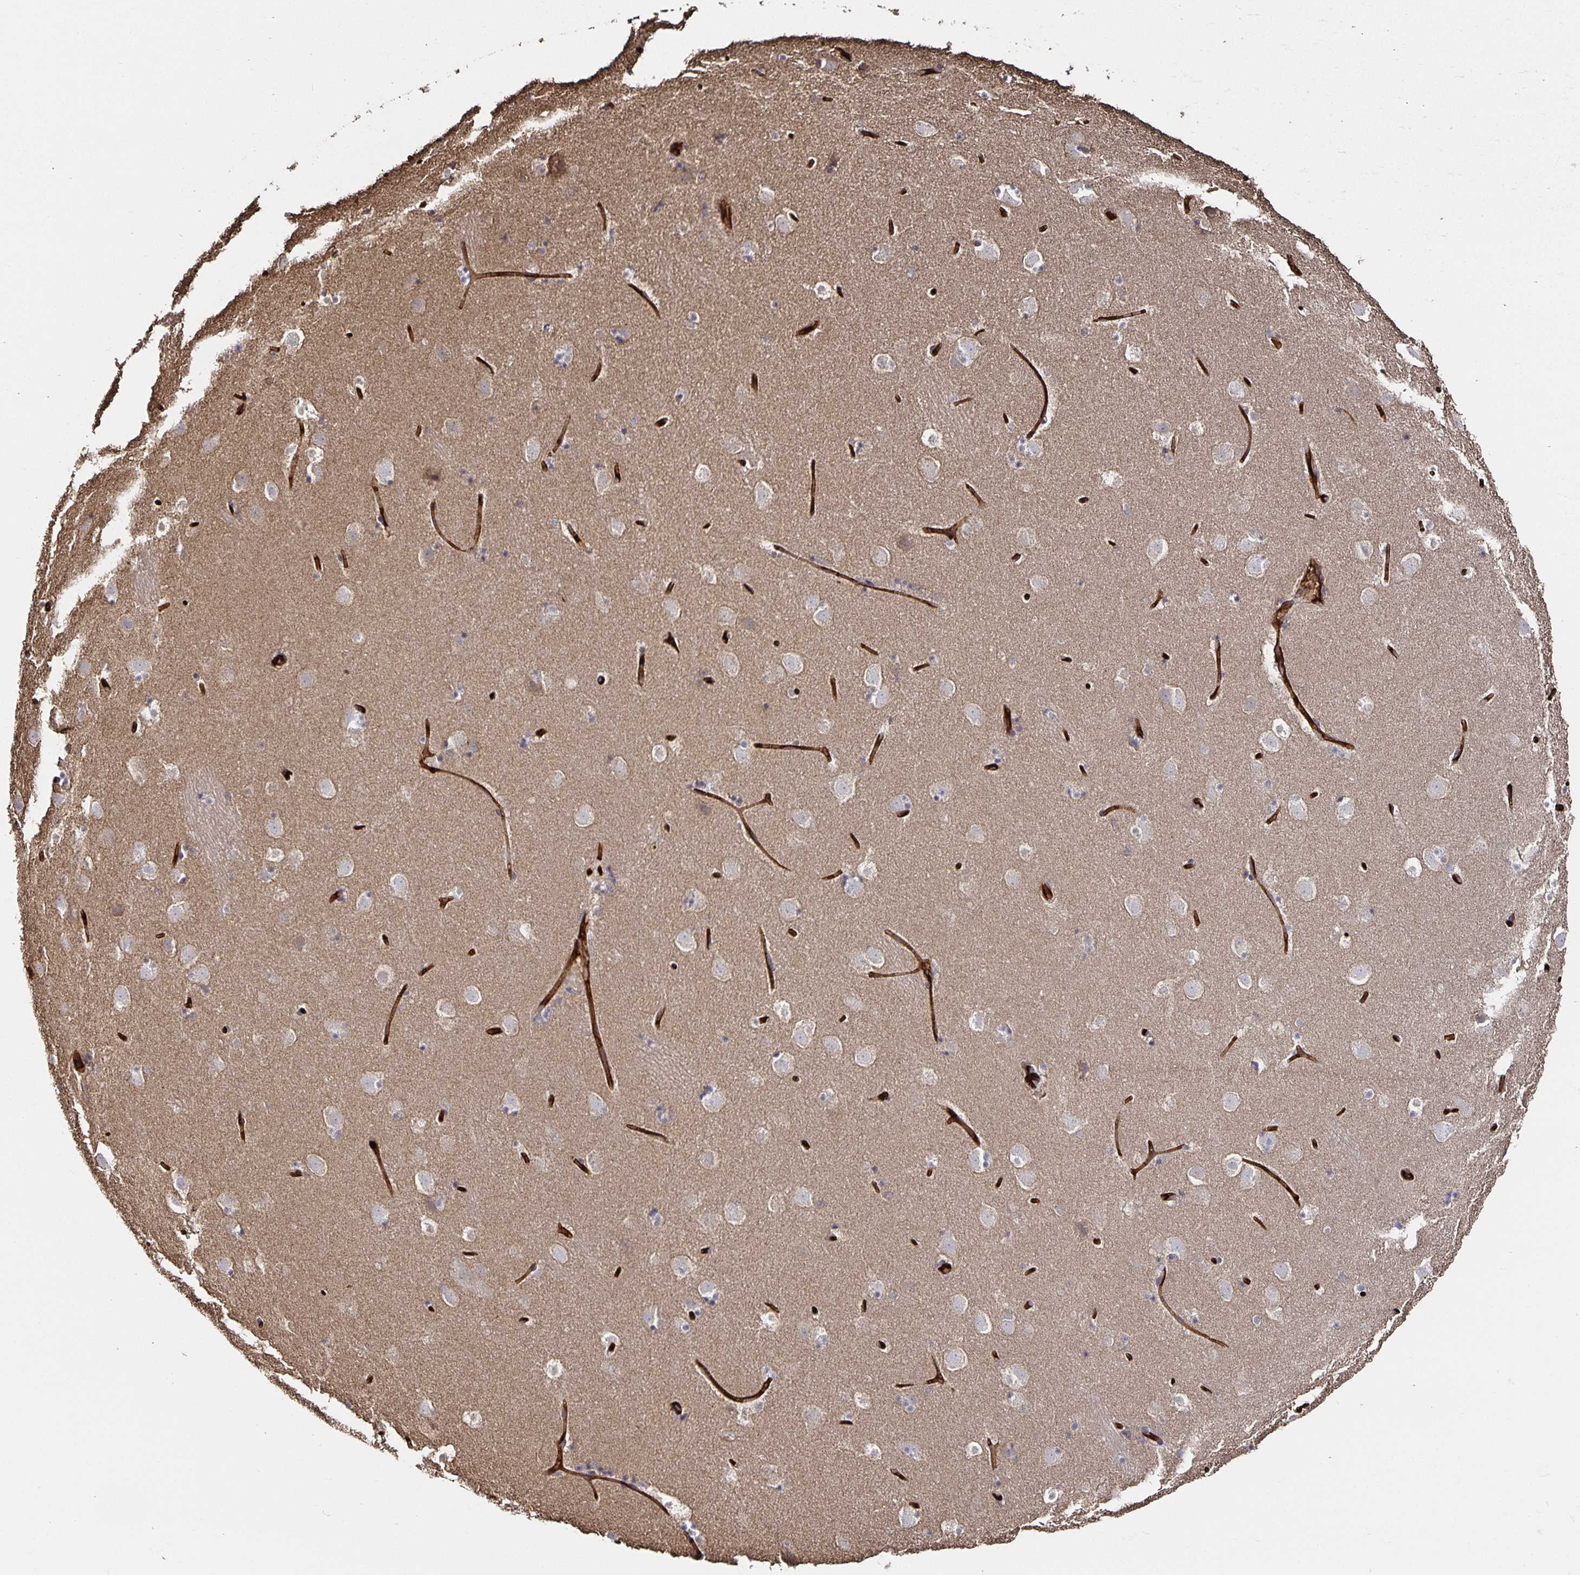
{"staining": {"intensity": "negative", "quantity": "none", "location": "none"}, "tissue": "caudate", "cell_type": "Glial cells", "image_type": "normal", "snomed": [{"axis": "morphology", "description": "Normal tissue, NOS"}, {"axis": "topography", "description": "Lateral ventricle wall"}], "caption": "Glial cells show no significant expression in unremarkable caudate. Nuclei are stained in blue.", "gene": "PODXL", "patient": {"sex": "male", "age": 37}}